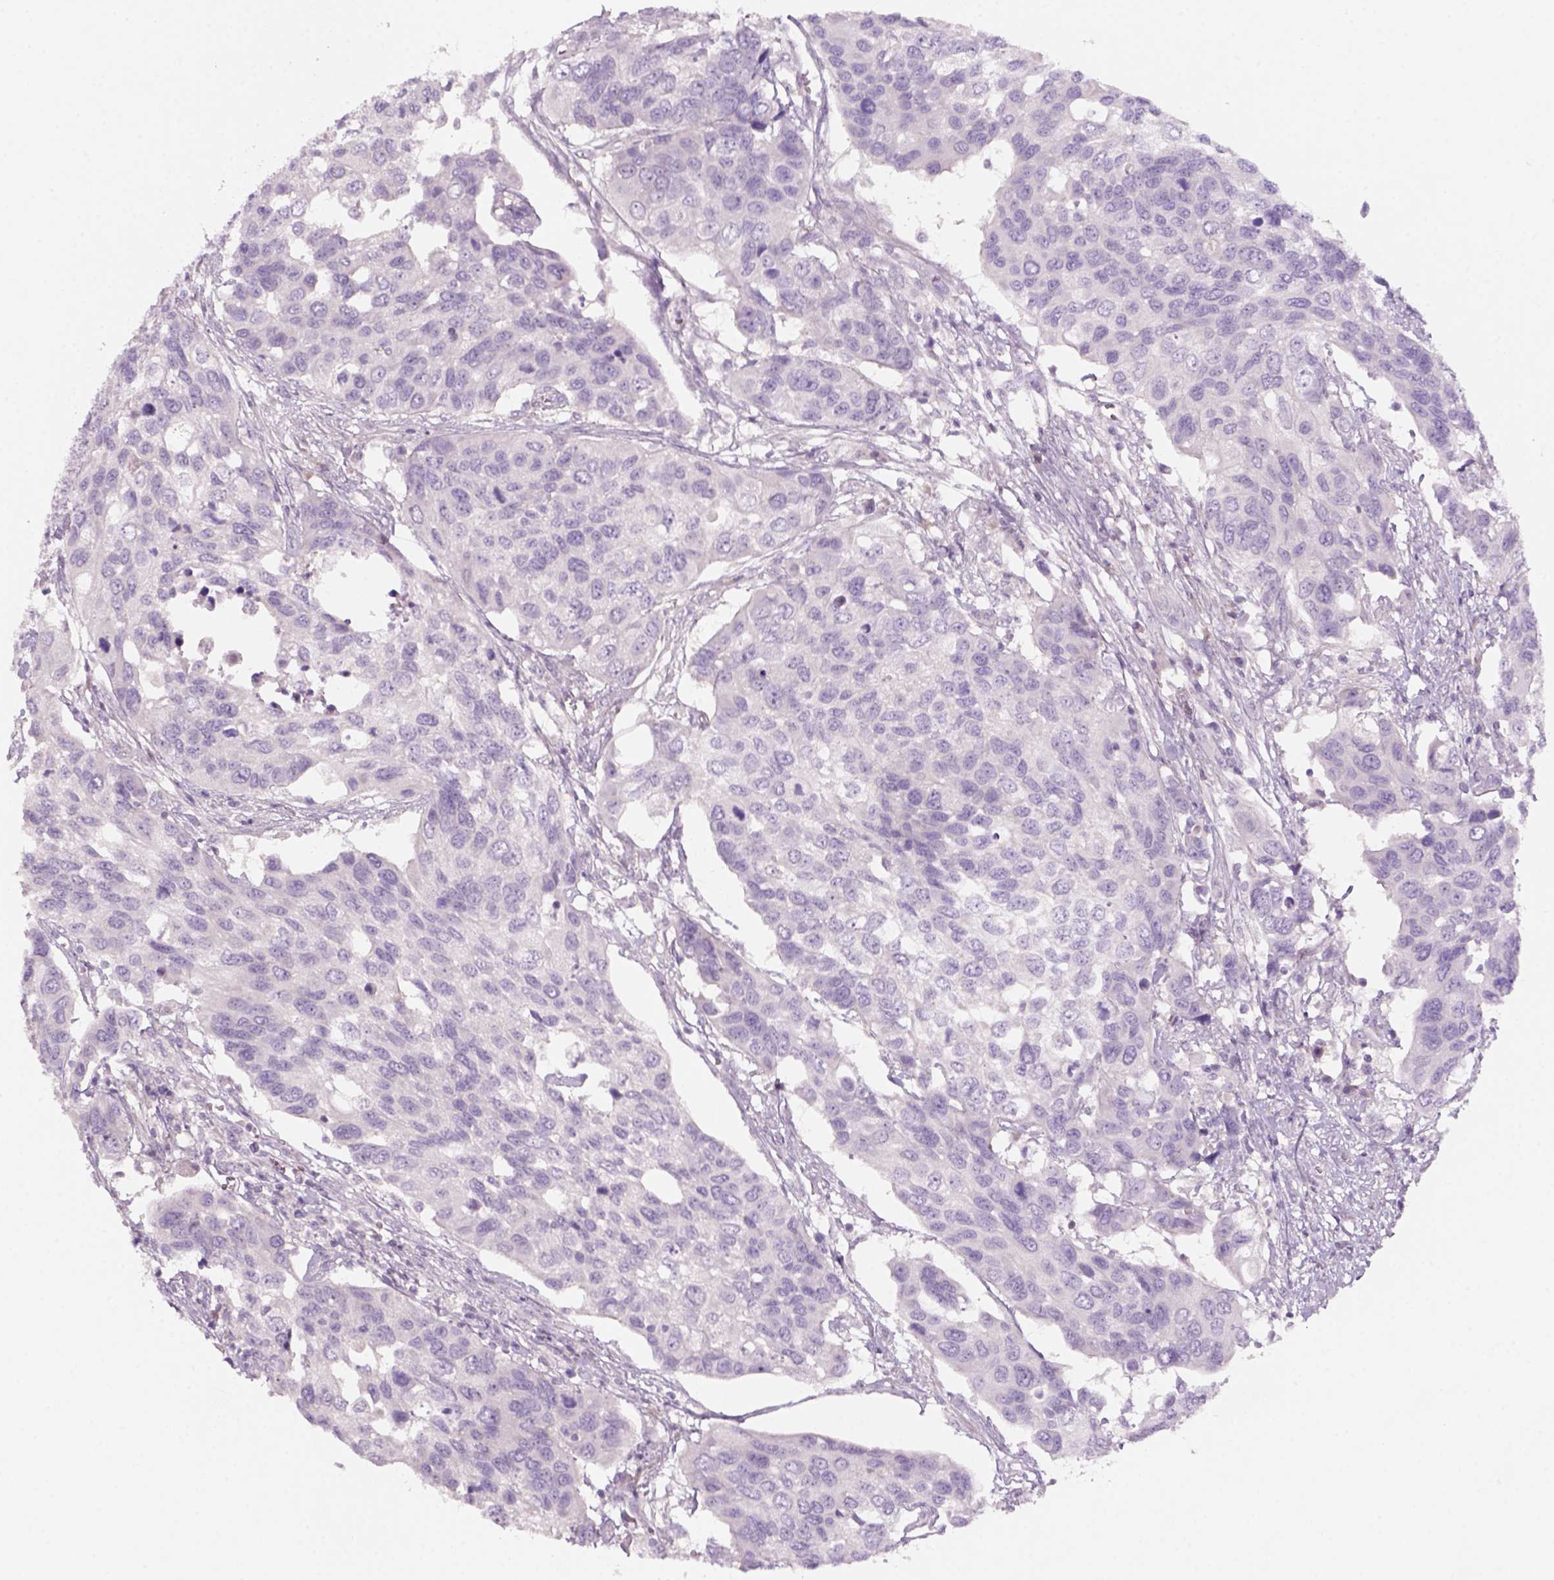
{"staining": {"intensity": "negative", "quantity": "none", "location": "none"}, "tissue": "urothelial cancer", "cell_type": "Tumor cells", "image_type": "cancer", "snomed": [{"axis": "morphology", "description": "Urothelial carcinoma, High grade"}, {"axis": "topography", "description": "Urinary bladder"}], "caption": "Tumor cells are negative for protein expression in human urothelial cancer.", "gene": "KRT25", "patient": {"sex": "male", "age": 60}}